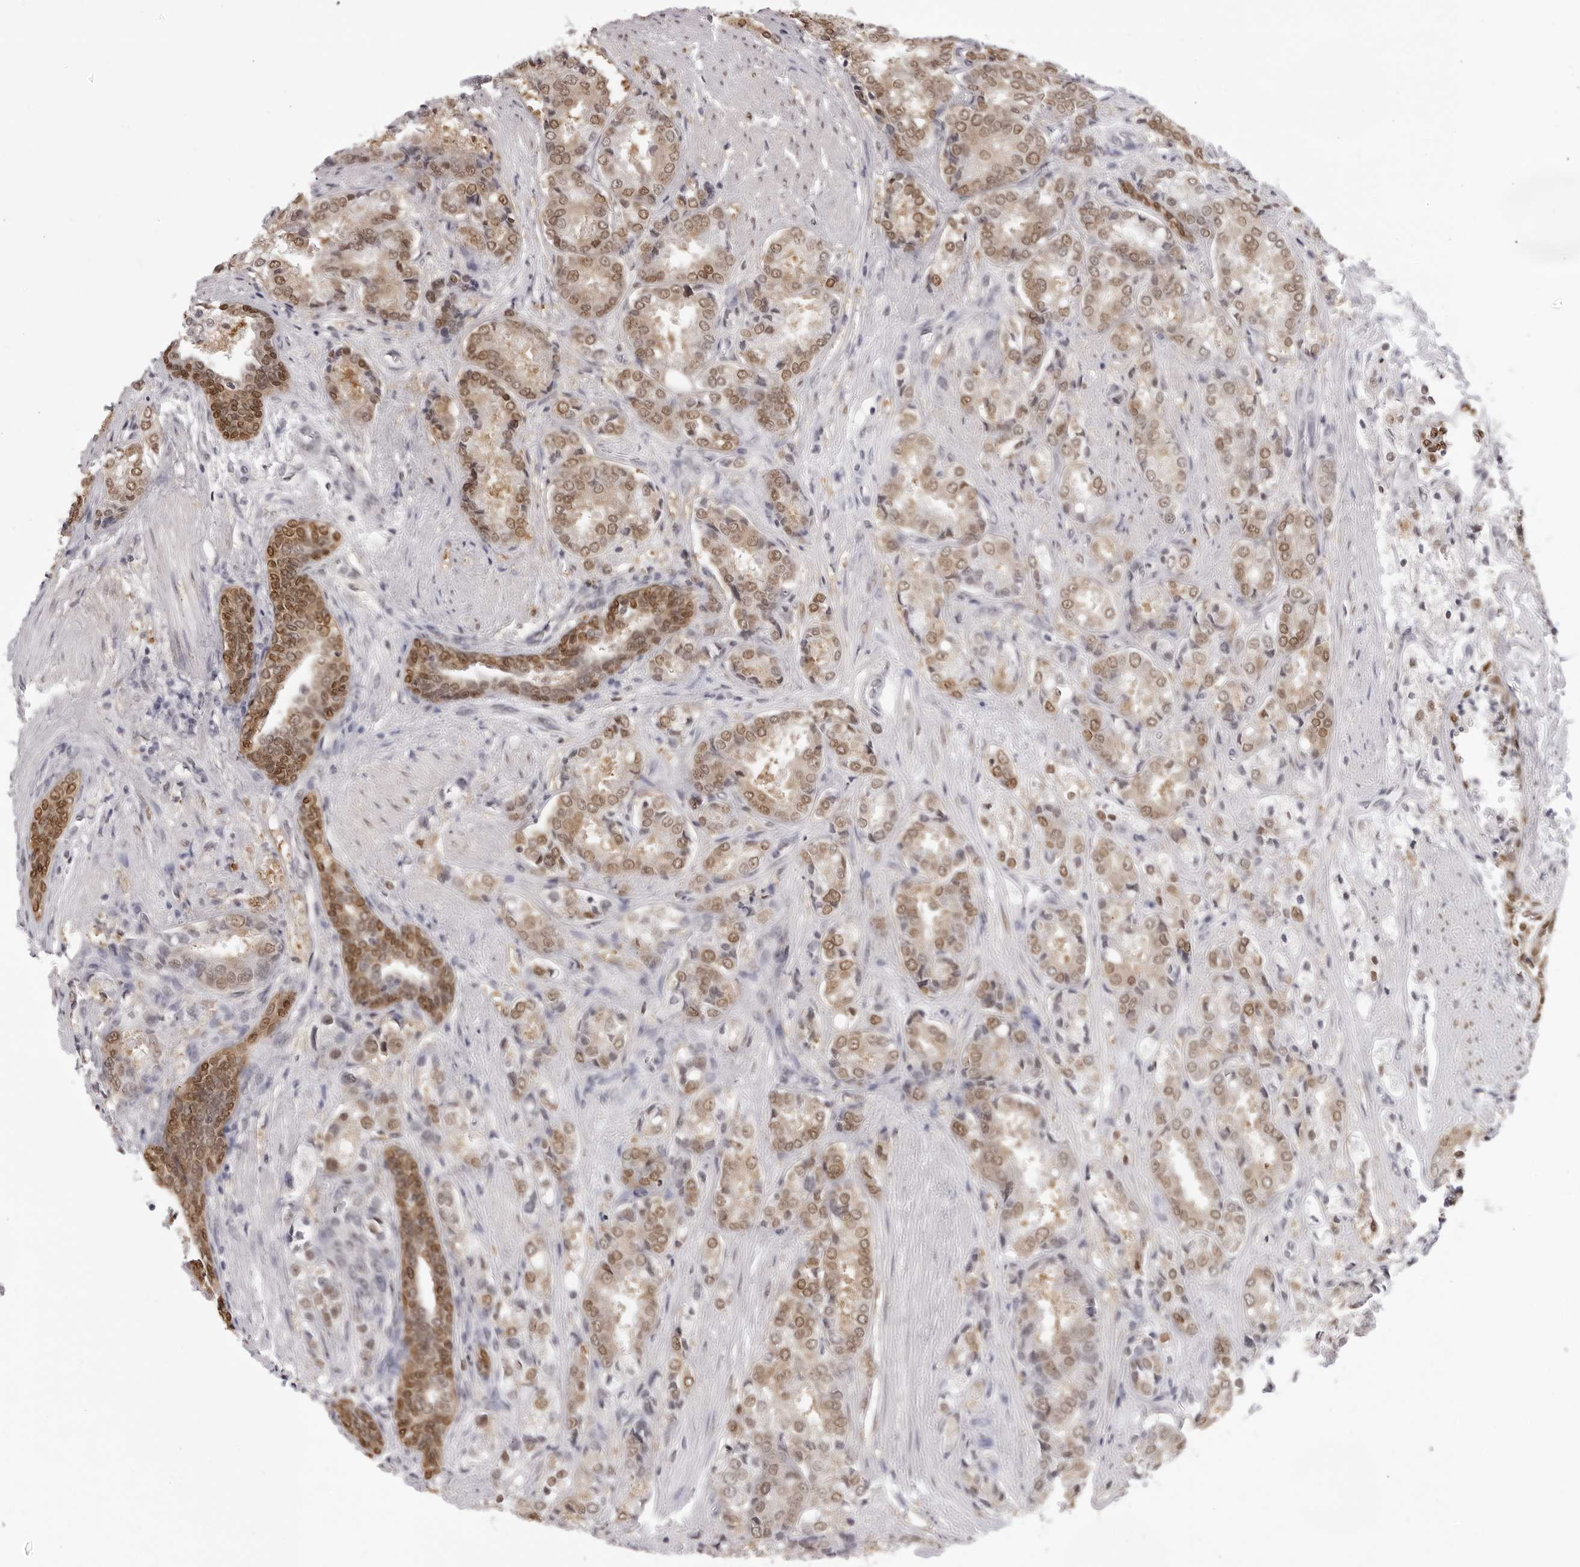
{"staining": {"intensity": "moderate", "quantity": ">75%", "location": "nuclear"}, "tissue": "prostate cancer", "cell_type": "Tumor cells", "image_type": "cancer", "snomed": [{"axis": "morphology", "description": "Adenocarcinoma, High grade"}, {"axis": "topography", "description": "Prostate"}], "caption": "There is medium levels of moderate nuclear staining in tumor cells of adenocarcinoma (high-grade) (prostate), as demonstrated by immunohistochemical staining (brown color).", "gene": "HSPA4", "patient": {"sex": "male", "age": 50}}